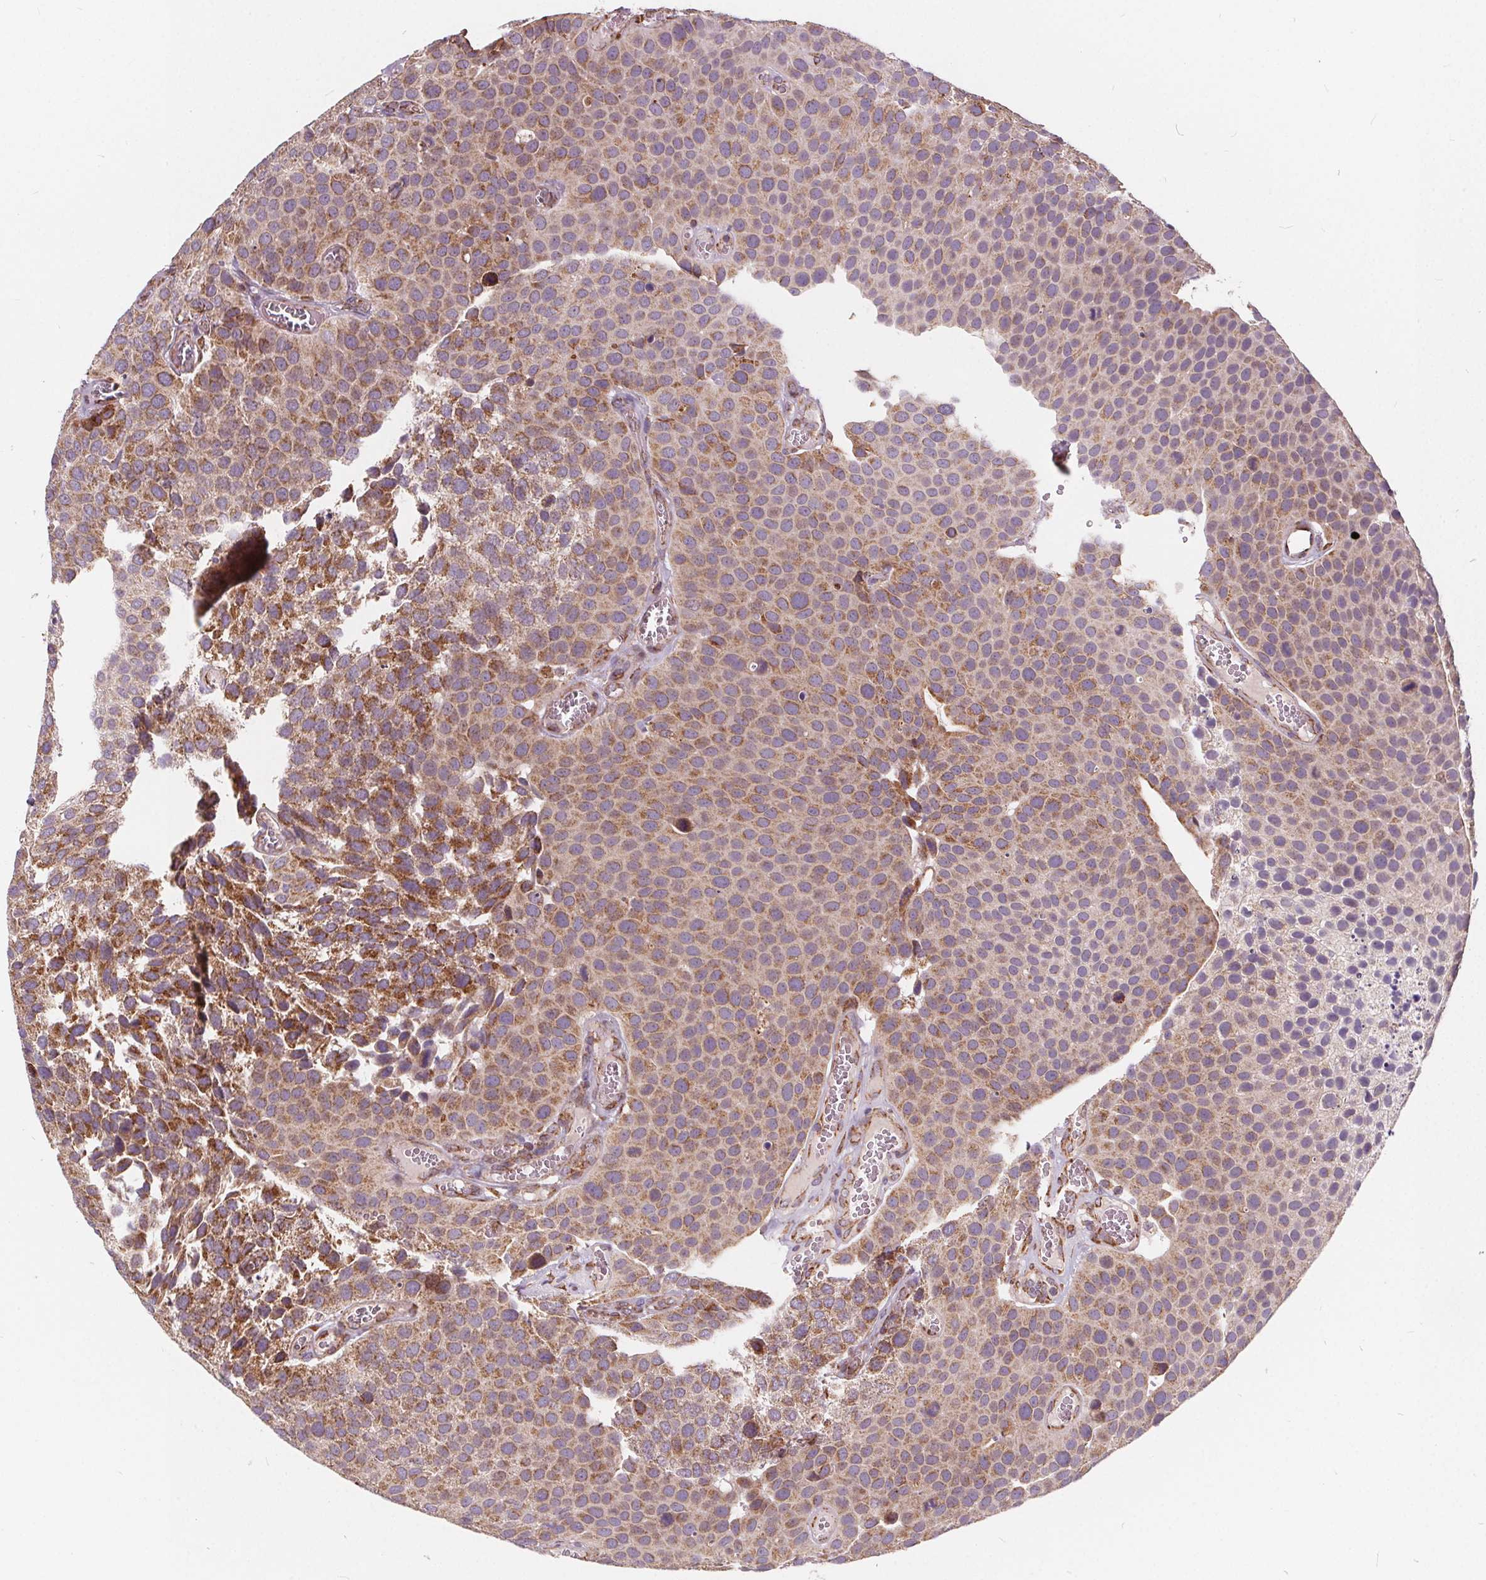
{"staining": {"intensity": "moderate", "quantity": ">75%", "location": "cytoplasmic/membranous"}, "tissue": "urothelial cancer", "cell_type": "Tumor cells", "image_type": "cancer", "snomed": [{"axis": "morphology", "description": "Urothelial carcinoma, Low grade"}, {"axis": "topography", "description": "Urinary bladder"}], "caption": "A brown stain labels moderate cytoplasmic/membranous staining of a protein in urothelial cancer tumor cells.", "gene": "PLSCR3", "patient": {"sex": "female", "age": 69}}